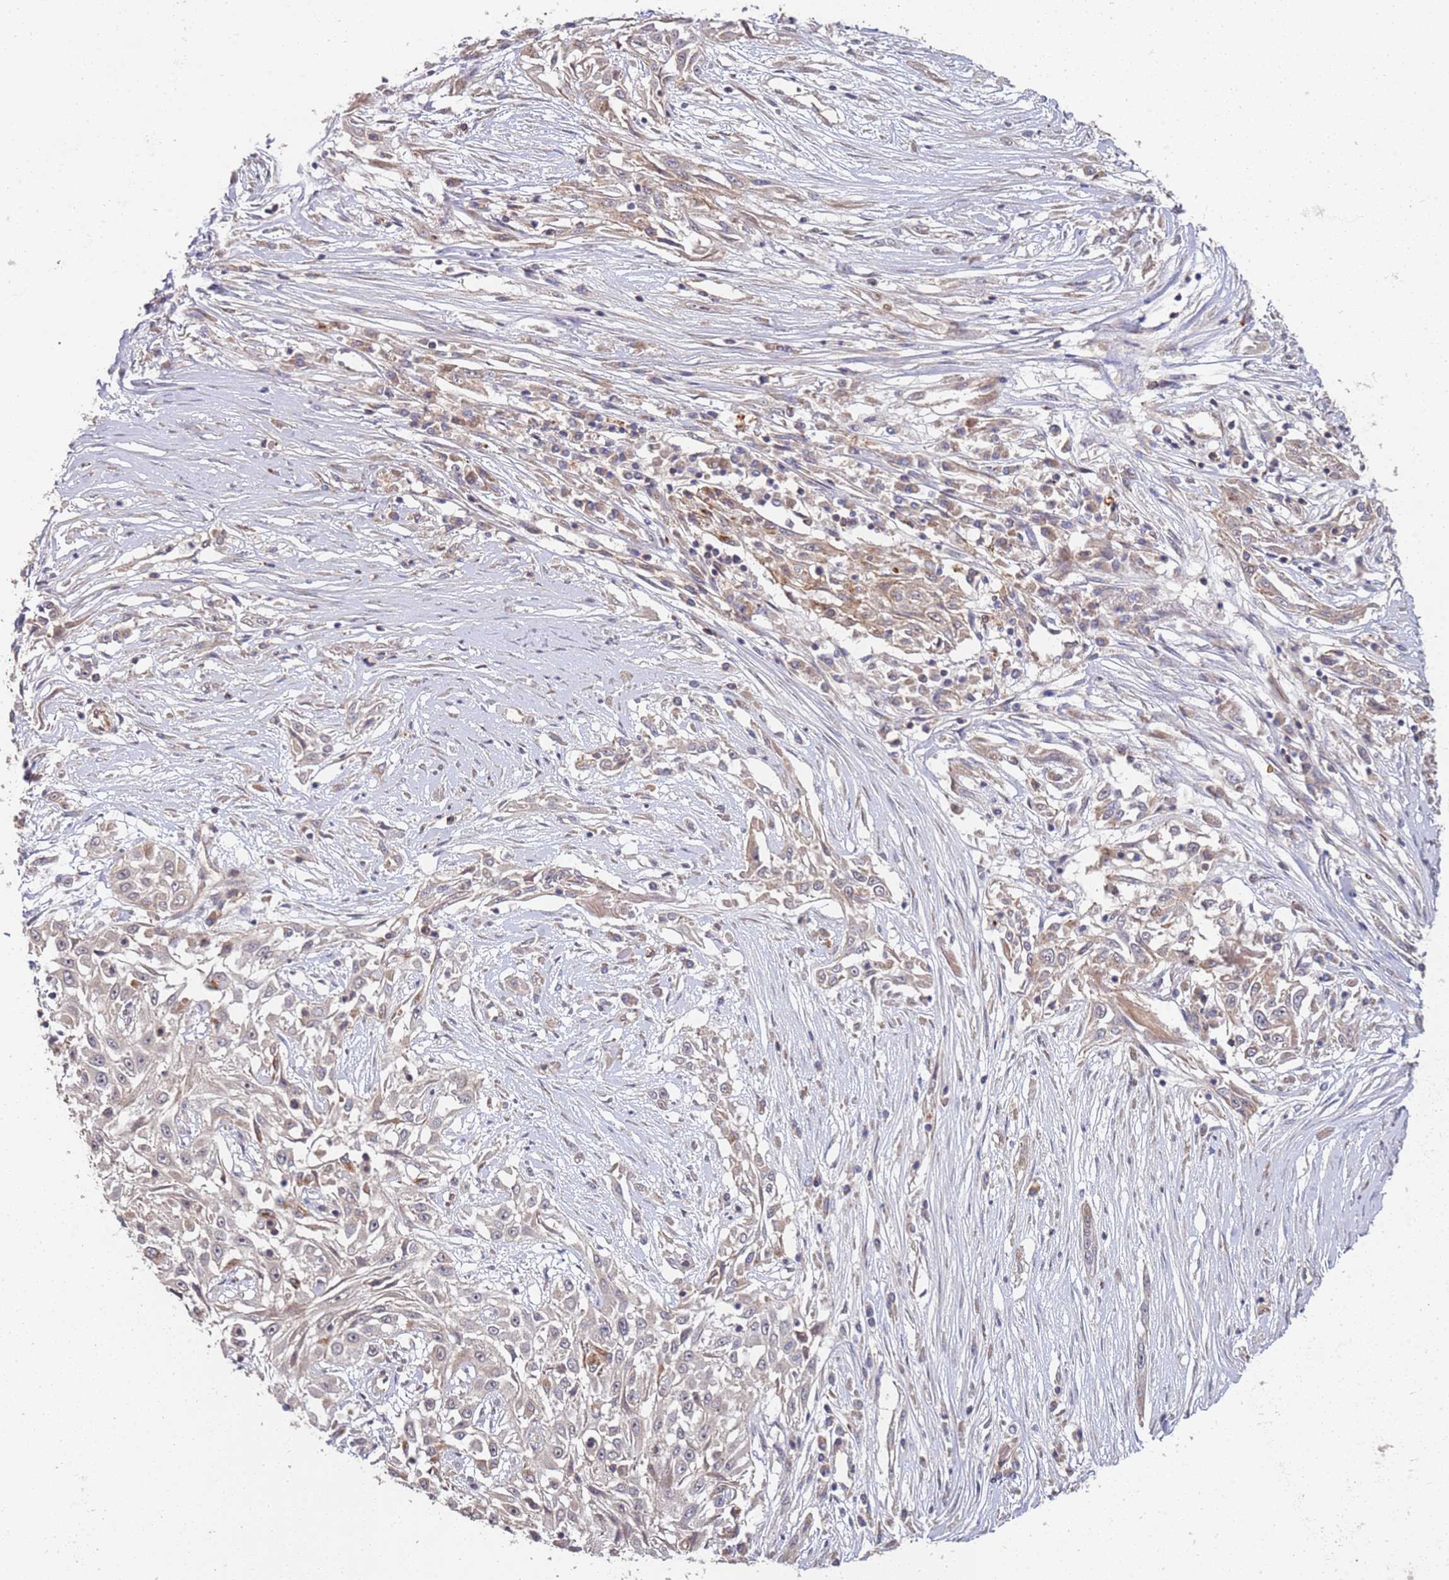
{"staining": {"intensity": "weak", "quantity": "25%-75%", "location": "cytoplasmic/membranous"}, "tissue": "skin cancer", "cell_type": "Tumor cells", "image_type": "cancer", "snomed": [{"axis": "morphology", "description": "Squamous cell carcinoma, NOS"}, {"axis": "morphology", "description": "Squamous cell carcinoma, metastatic, NOS"}, {"axis": "topography", "description": "Skin"}, {"axis": "topography", "description": "Lymph node"}], "caption": "A high-resolution photomicrograph shows immunohistochemistry staining of skin cancer (metastatic squamous cell carcinoma), which displays weak cytoplasmic/membranous expression in about 25%-75% of tumor cells.", "gene": "ABCB6", "patient": {"sex": "male", "age": 75}}